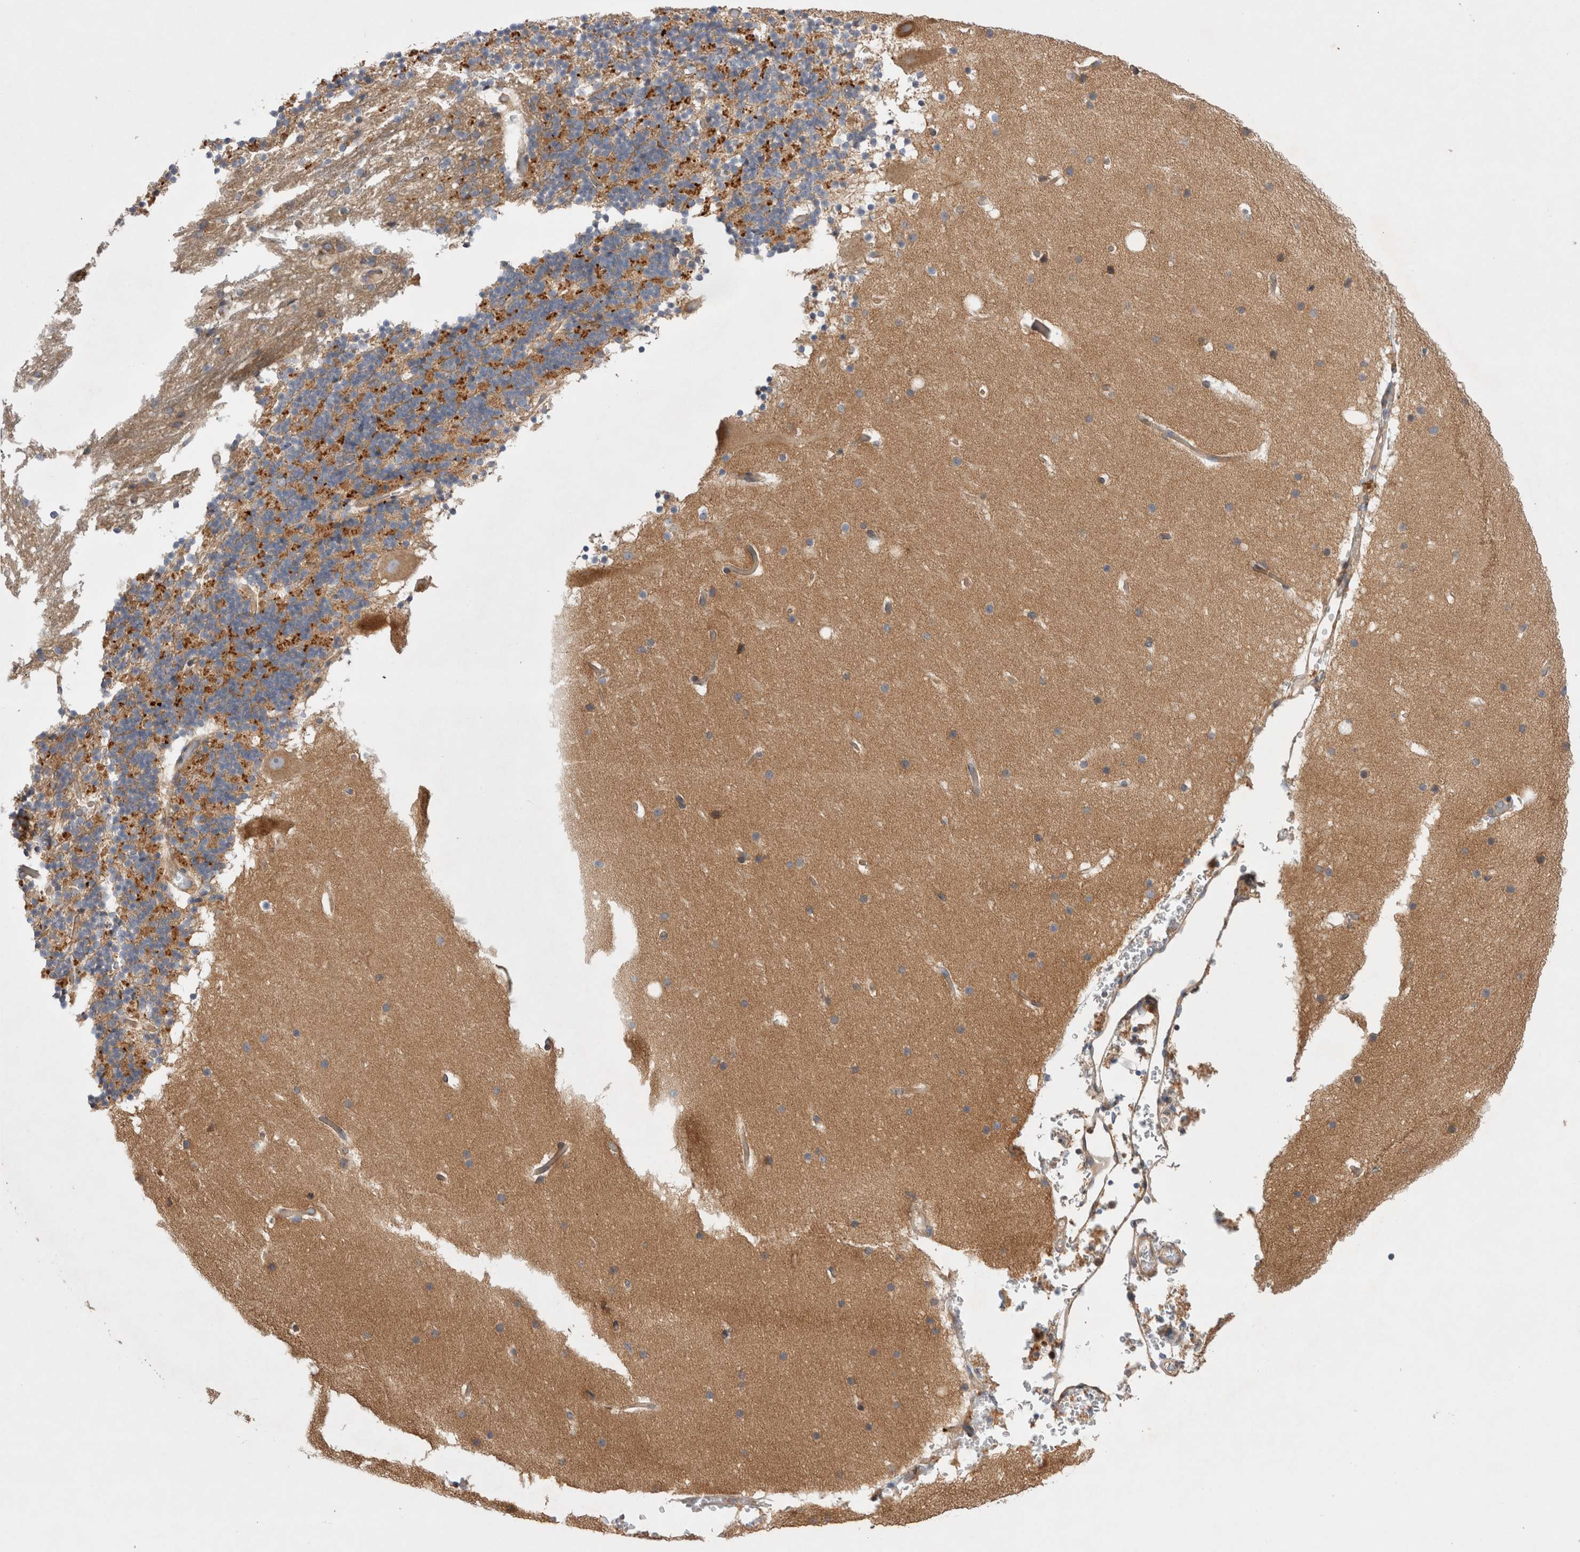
{"staining": {"intensity": "moderate", "quantity": "<25%", "location": "cytoplasmic/membranous"}, "tissue": "cerebellum", "cell_type": "Cells in granular layer", "image_type": "normal", "snomed": [{"axis": "morphology", "description": "Normal tissue, NOS"}, {"axis": "topography", "description": "Cerebellum"}], "caption": "Immunohistochemical staining of unremarkable human cerebellum shows moderate cytoplasmic/membranous protein staining in approximately <25% of cells in granular layer. (Brightfield microscopy of DAB IHC at high magnification).", "gene": "PDCD10", "patient": {"sex": "male", "age": 57}}